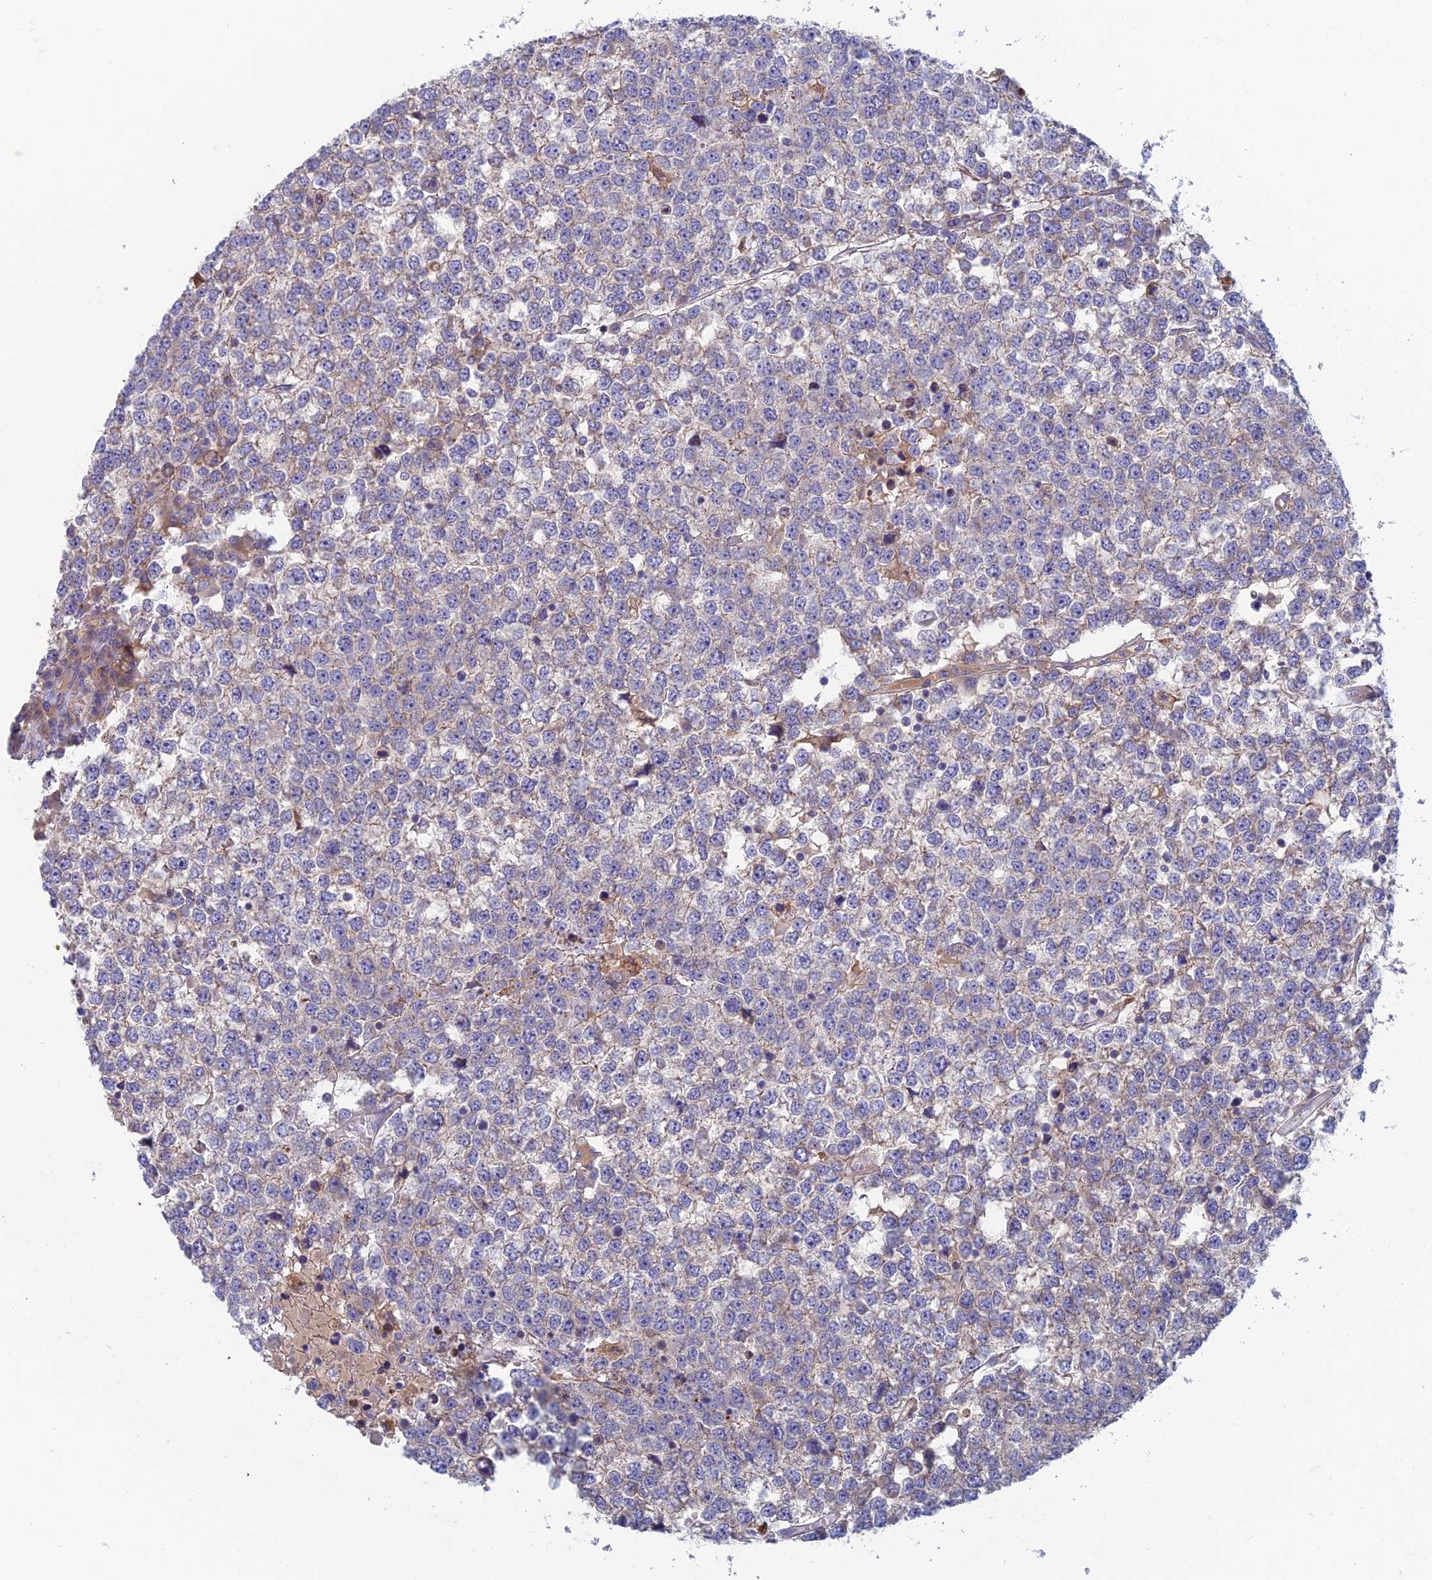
{"staining": {"intensity": "weak", "quantity": "<25%", "location": "cytoplasmic/membranous"}, "tissue": "testis cancer", "cell_type": "Tumor cells", "image_type": "cancer", "snomed": [{"axis": "morphology", "description": "Seminoma, NOS"}, {"axis": "topography", "description": "Testis"}], "caption": "This is an IHC photomicrograph of human testis cancer (seminoma). There is no expression in tumor cells.", "gene": "IFTAP", "patient": {"sex": "male", "age": 65}}